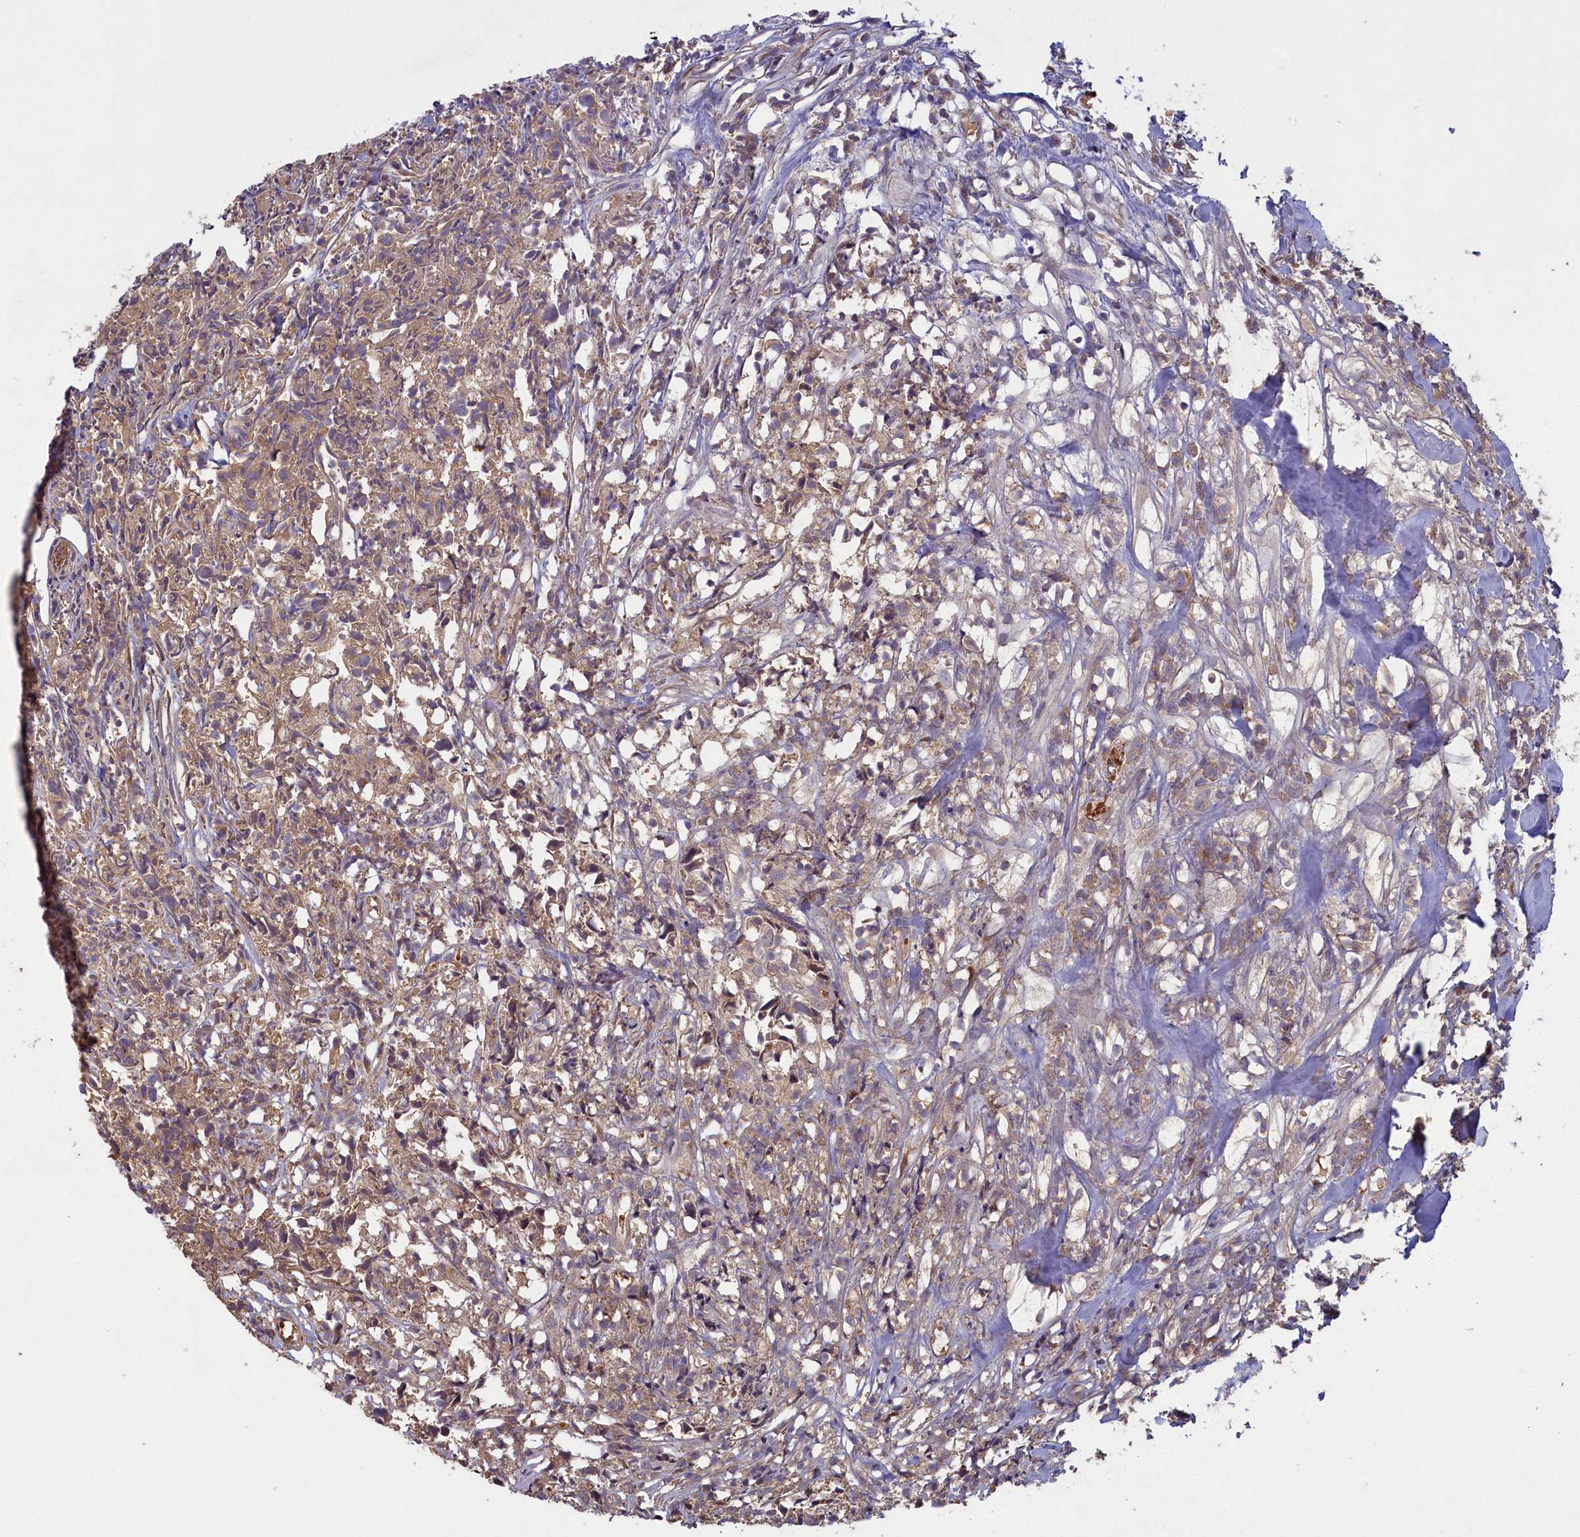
{"staining": {"intensity": "moderate", "quantity": "25%-75%", "location": "cytoplasmic/membranous"}, "tissue": "urothelial cancer", "cell_type": "Tumor cells", "image_type": "cancer", "snomed": [{"axis": "morphology", "description": "Urothelial carcinoma, High grade"}, {"axis": "topography", "description": "Urinary bladder"}], "caption": "High-magnification brightfield microscopy of high-grade urothelial carcinoma stained with DAB (brown) and counterstained with hematoxylin (blue). tumor cells exhibit moderate cytoplasmic/membranous staining is present in about25%-75% of cells.", "gene": "CIAO2B", "patient": {"sex": "female", "age": 75}}